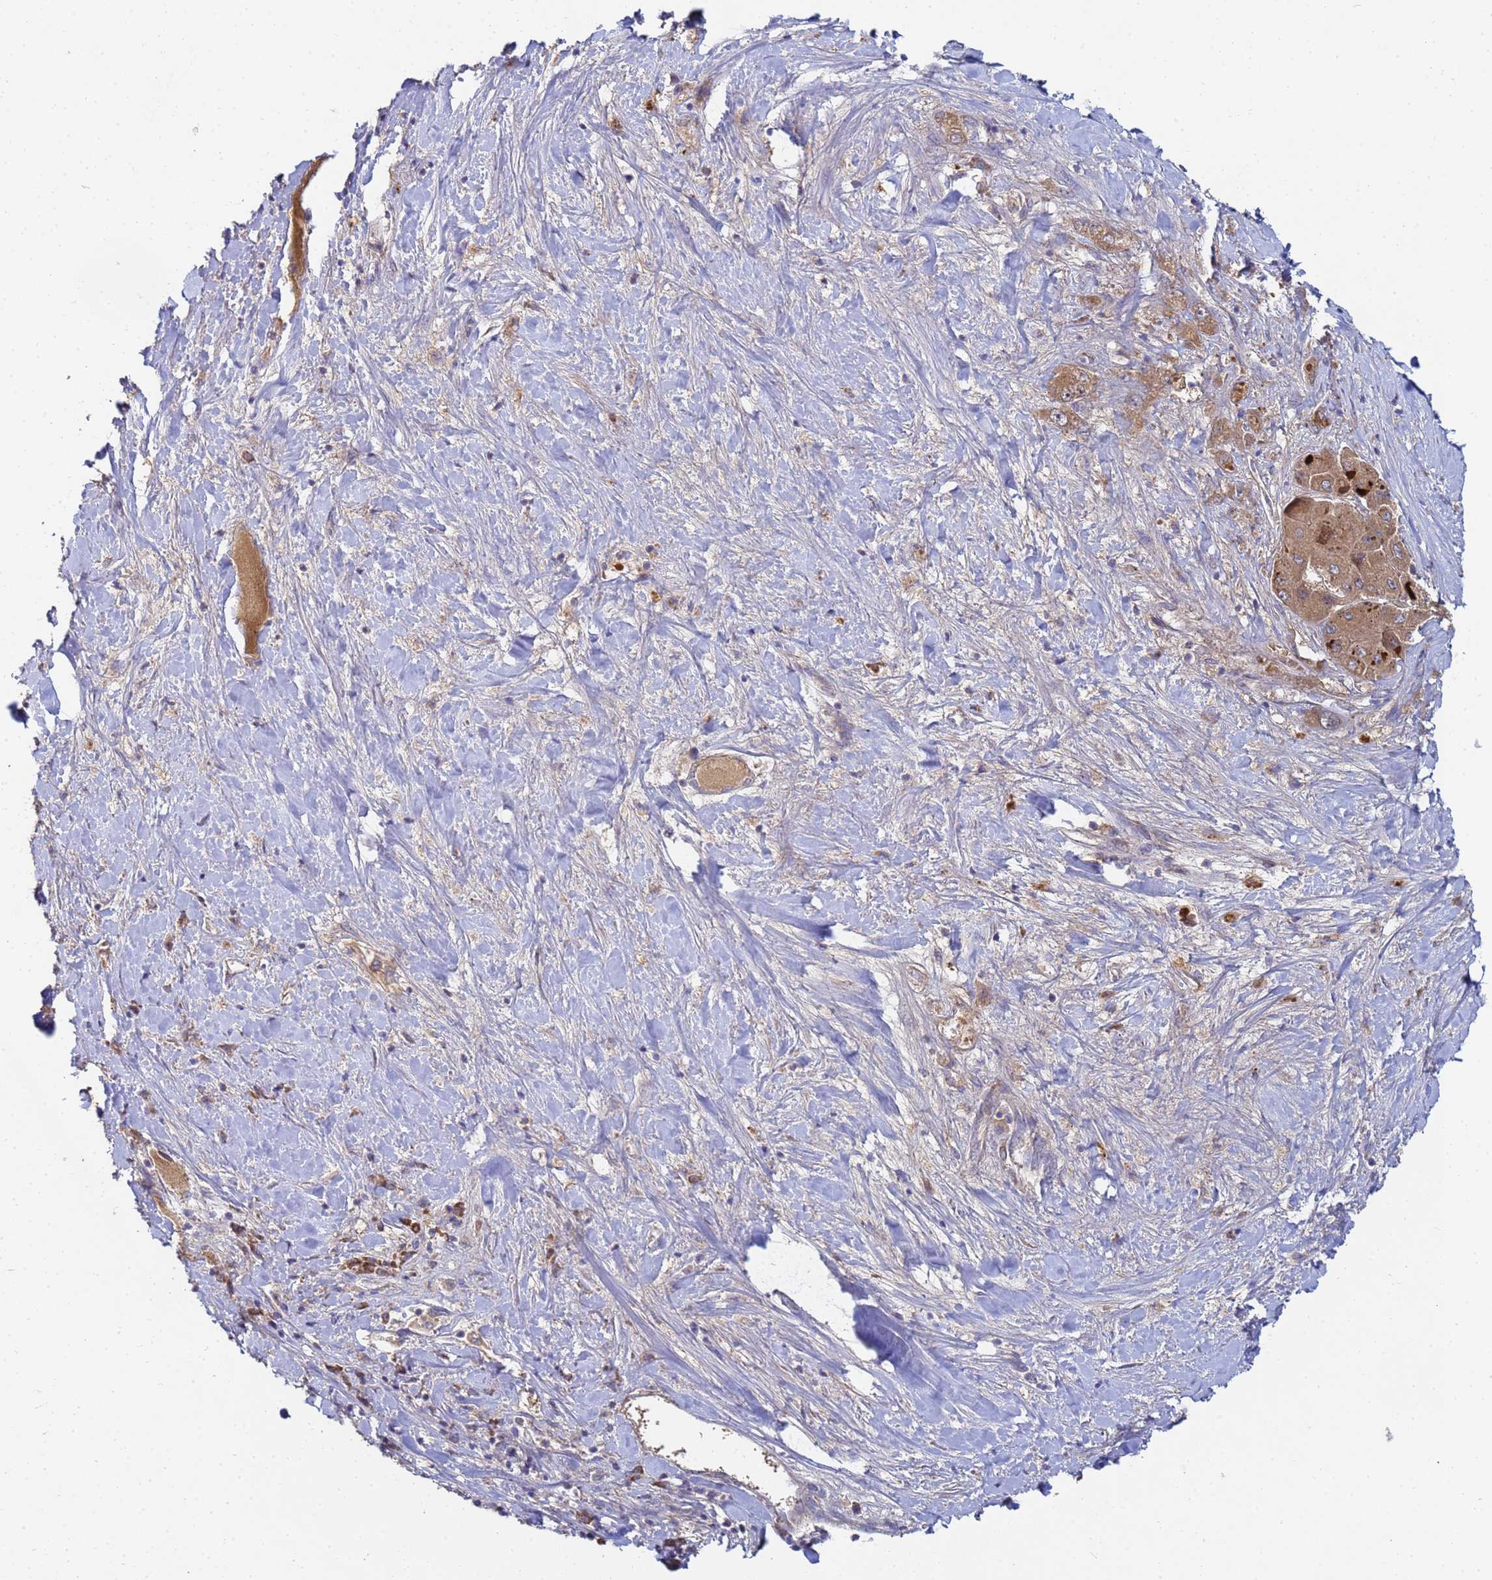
{"staining": {"intensity": "moderate", "quantity": ">75%", "location": "cytoplasmic/membranous"}, "tissue": "liver cancer", "cell_type": "Tumor cells", "image_type": "cancer", "snomed": [{"axis": "morphology", "description": "Carcinoma, Hepatocellular, NOS"}, {"axis": "topography", "description": "Liver"}], "caption": "About >75% of tumor cells in human liver cancer (hepatocellular carcinoma) demonstrate moderate cytoplasmic/membranous protein positivity as visualized by brown immunohistochemical staining.", "gene": "C5orf34", "patient": {"sex": "female", "age": 73}}